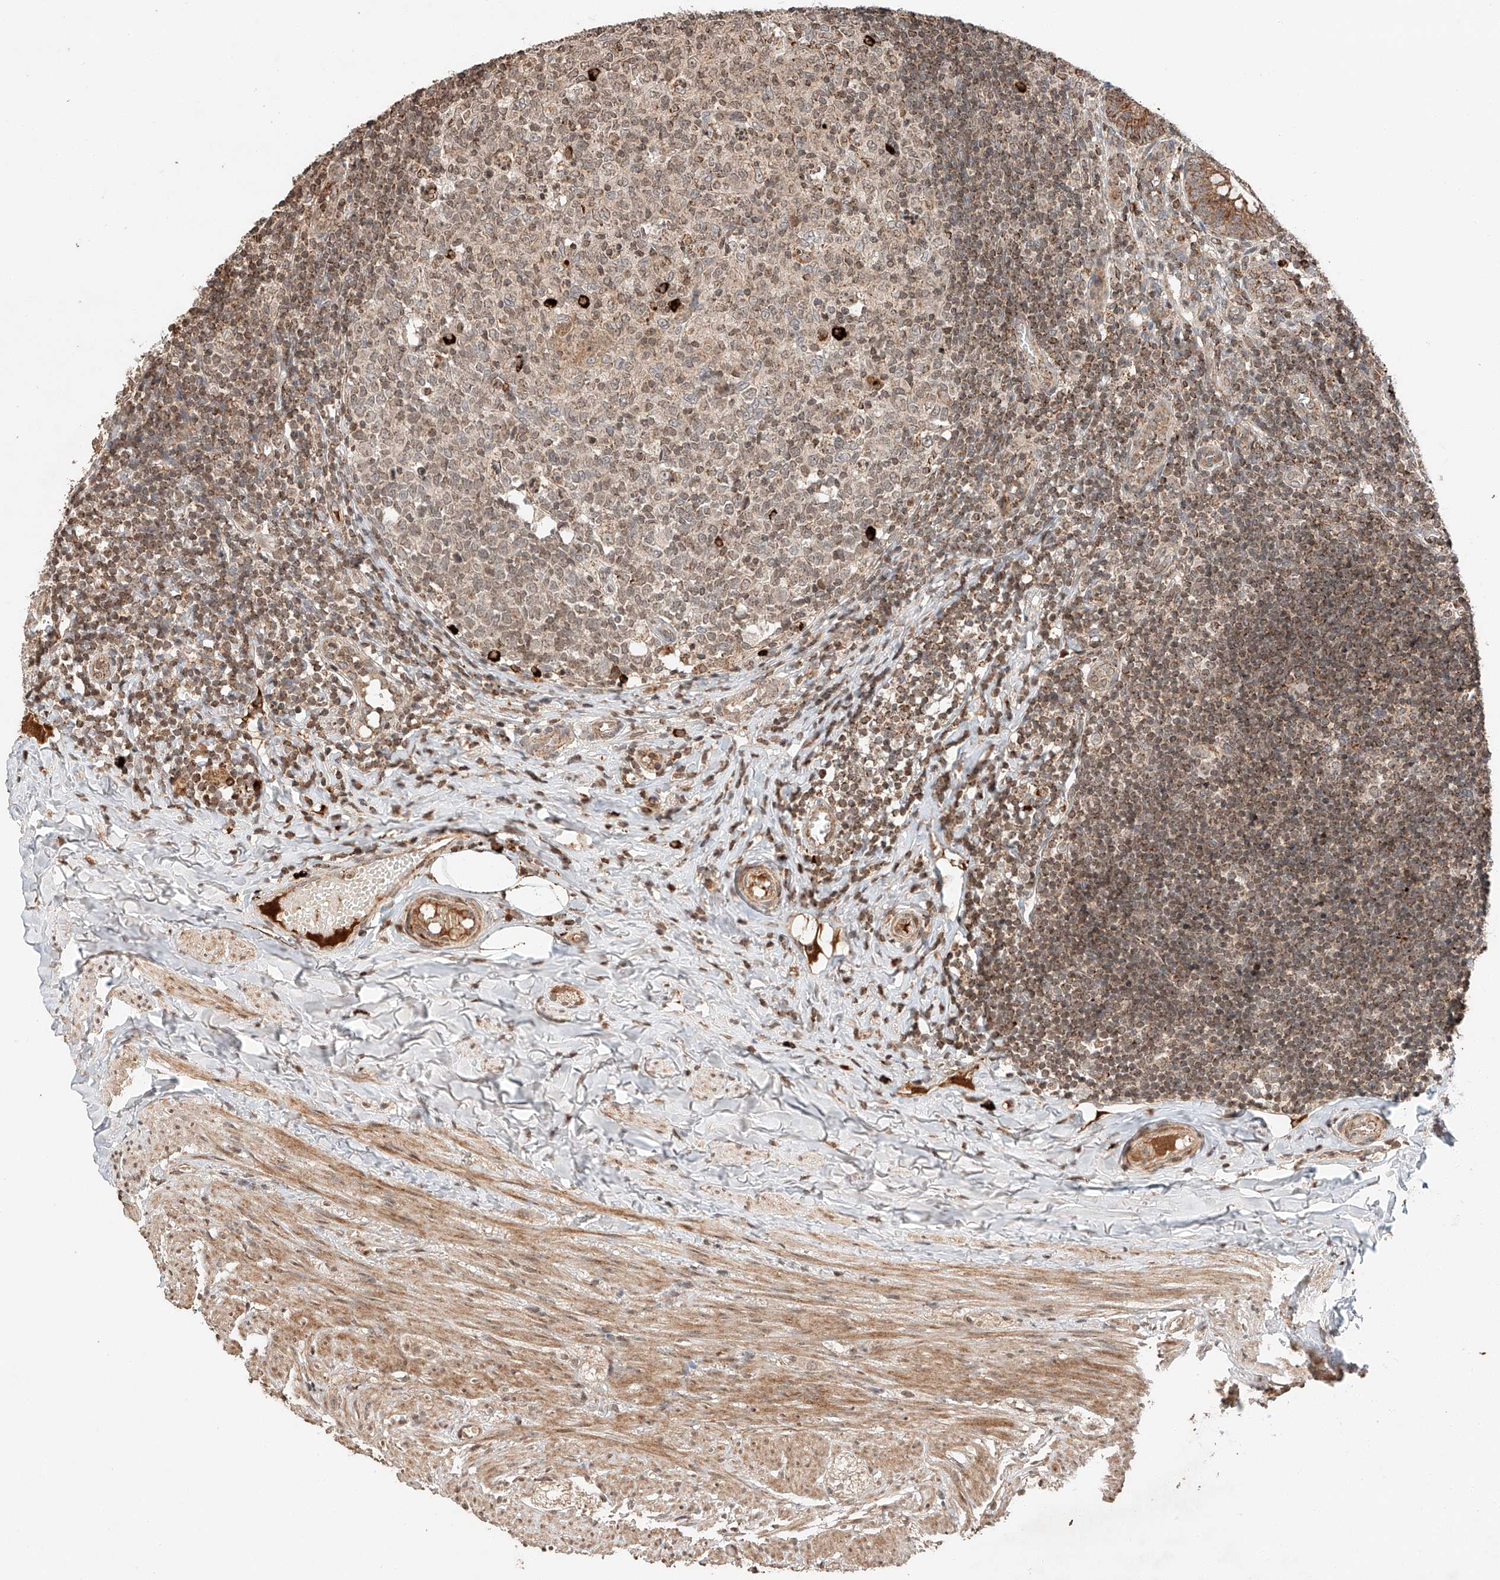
{"staining": {"intensity": "strong", "quantity": ">75%", "location": "cytoplasmic/membranous"}, "tissue": "appendix", "cell_type": "Glandular cells", "image_type": "normal", "snomed": [{"axis": "morphology", "description": "Normal tissue, NOS"}, {"axis": "topography", "description": "Appendix"}], "caption": "Protein expression analysis of benign human appendix reveals strong cytoplasmic/membranous expression in about >75% of glandular cells.", "gene": "ARHGAP33", "patient": {"sex": "male", "age": 8}}